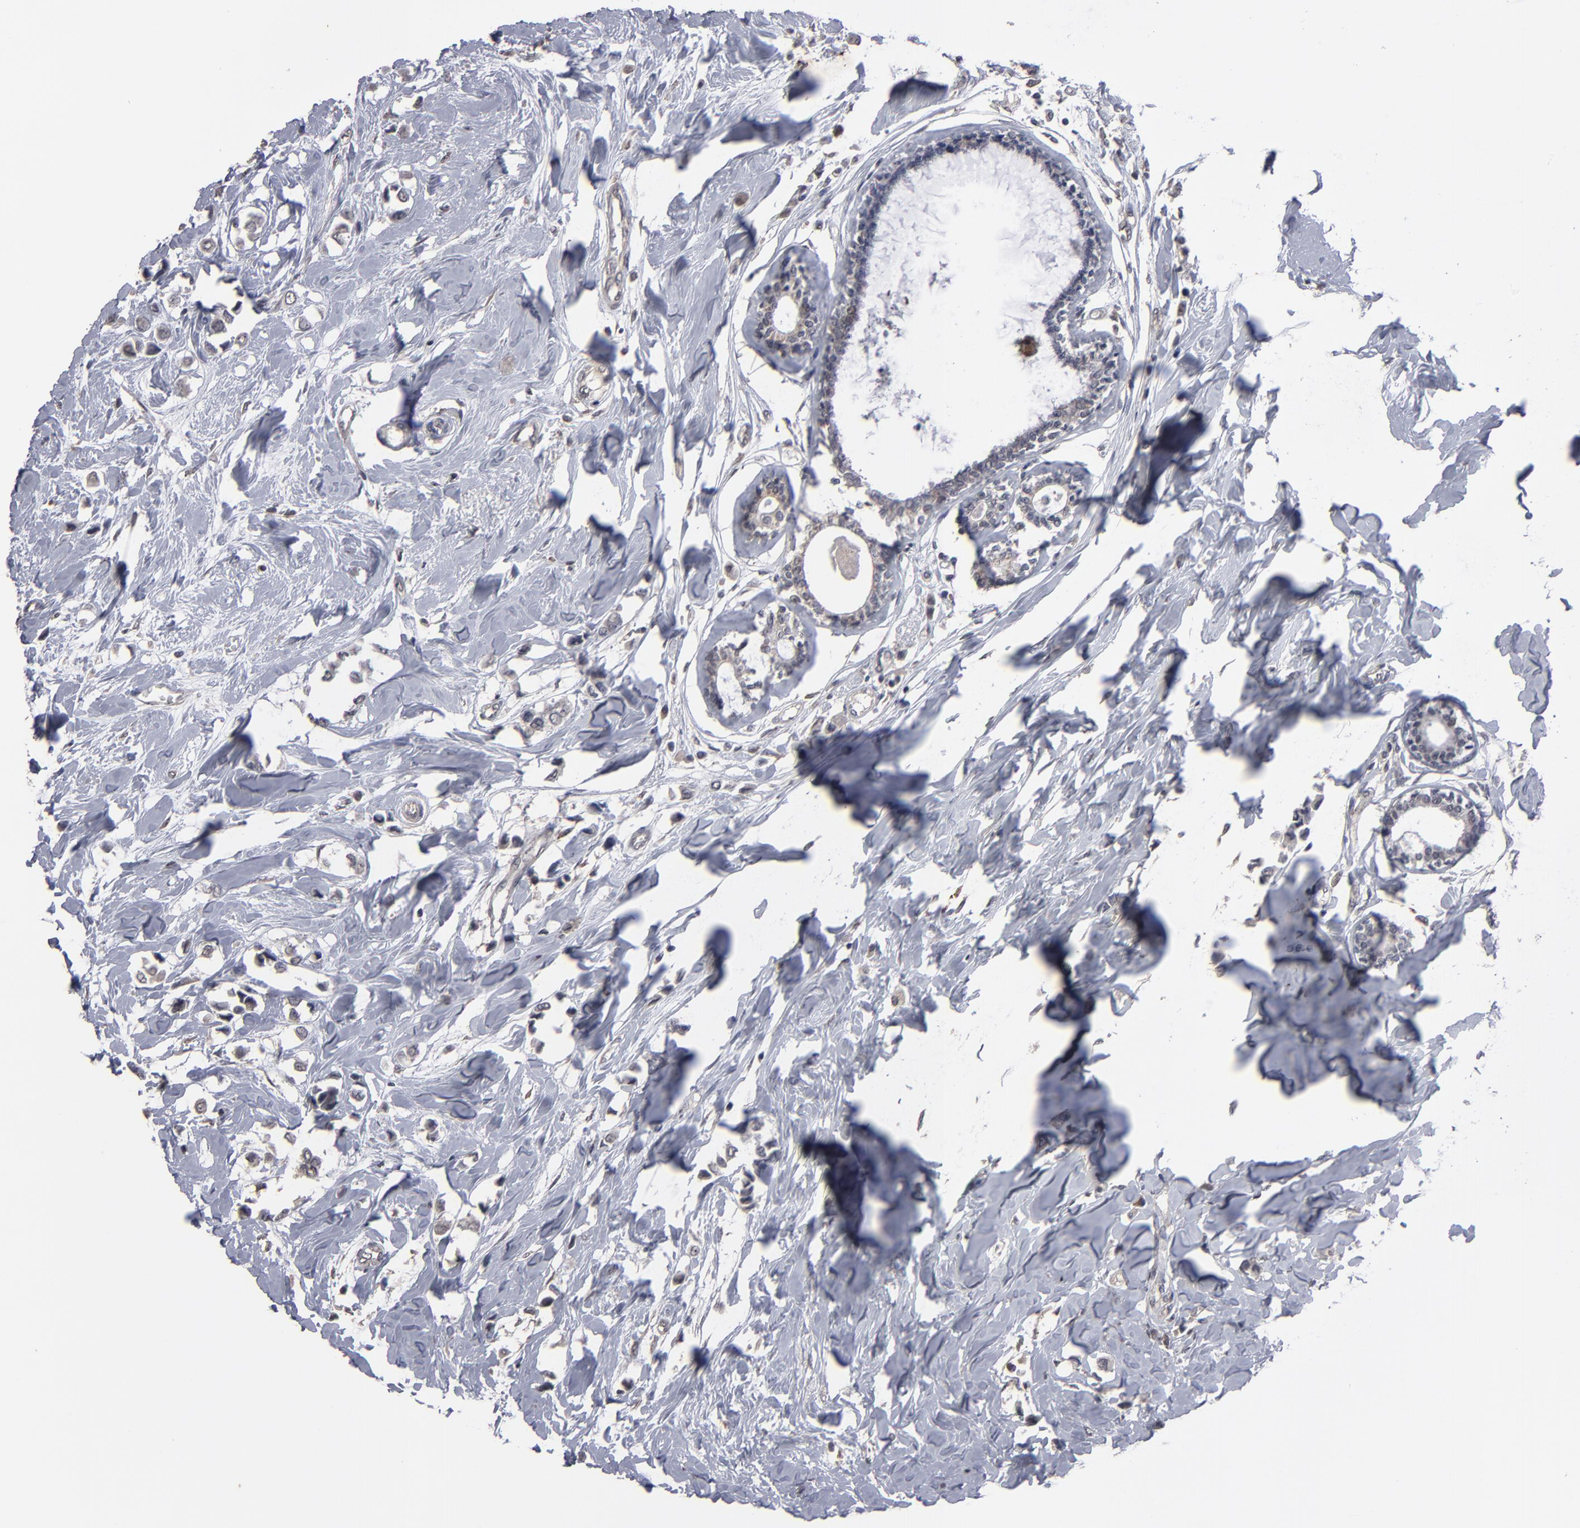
{"staining": {"intensity": "weak", "quantity": ">75%", "location": "cytoplasmic/membranous"}, "tissue": "breast cancer", "cell_type": "Tumor cells", "image_type": "cancer", "snomed": [{"axis": "morphology", "description": "Lobular carcinoma"}, {"axis": "topography", "description": "Breast"}], "caption": "Immunohistochemical staining of breast cancer displays low levels of weak cytoplasmic/membranous protein staining in approximately >75% of tumor cells.", "gene": "SLC22A17", "patient": {"sex": "female", "age": 51}}